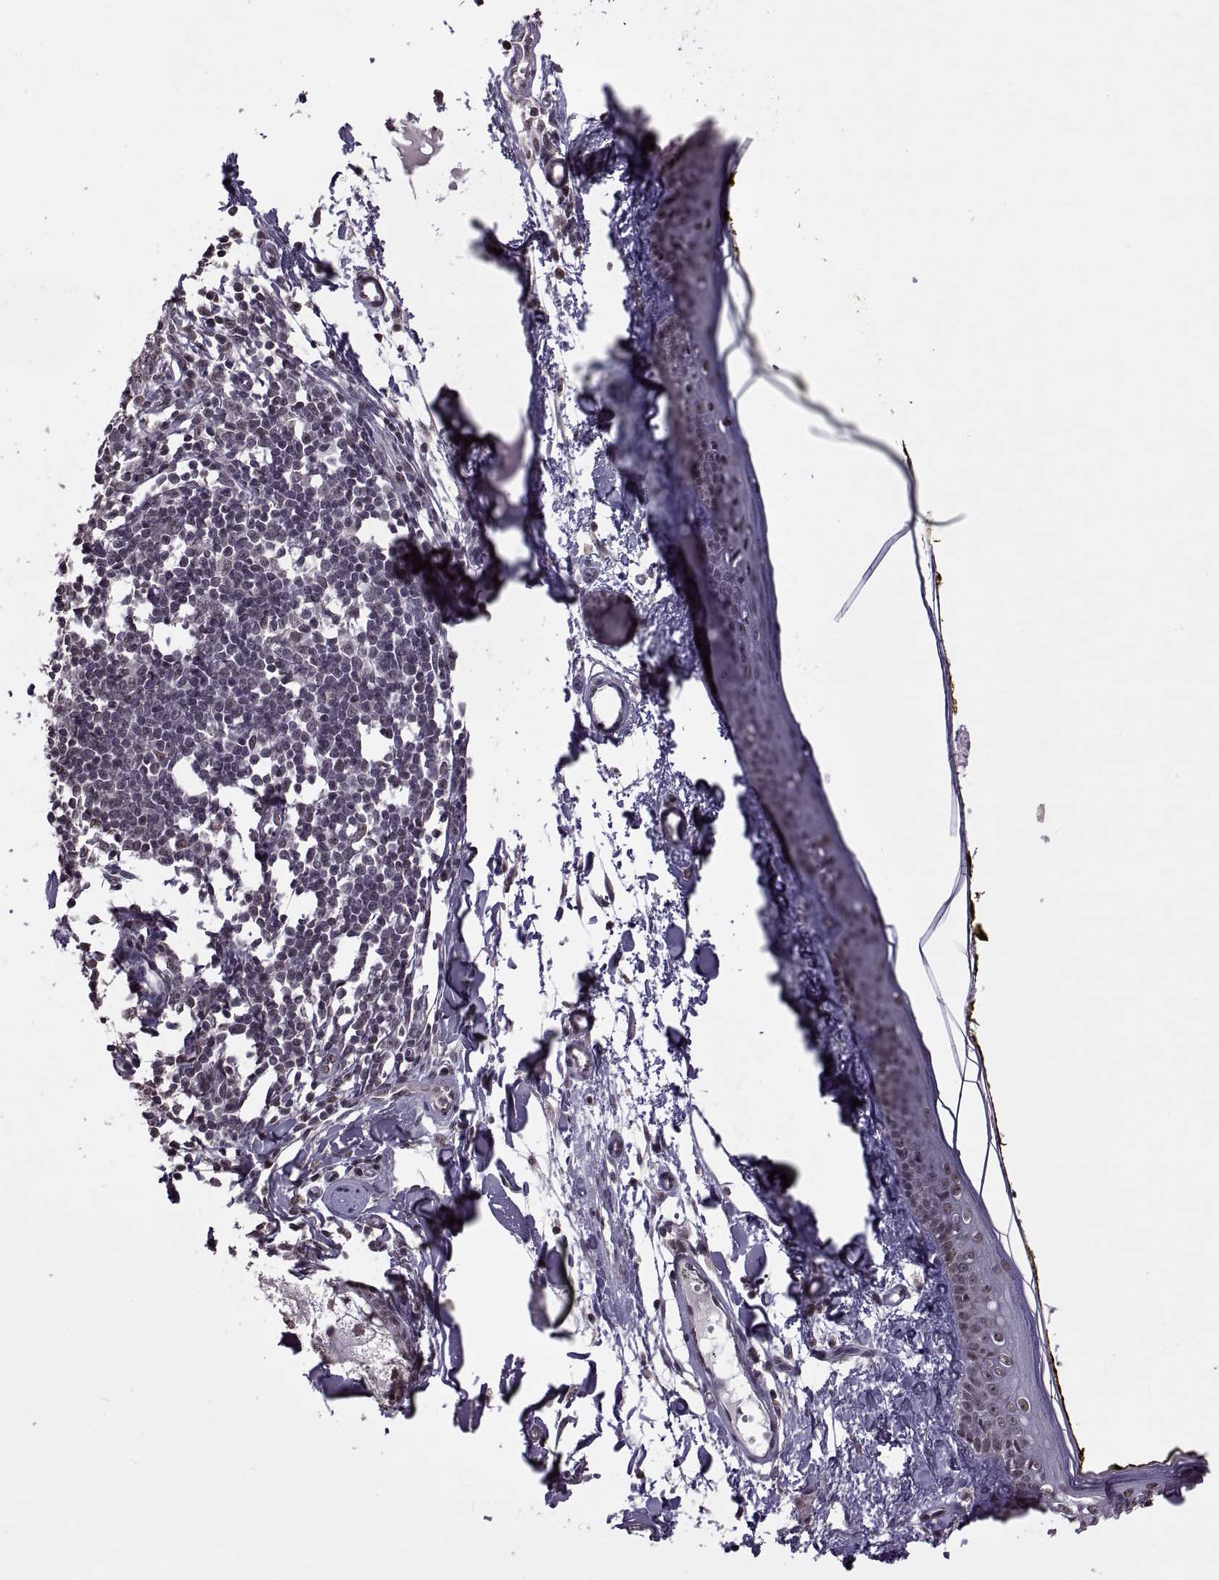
{"staining": {"intensity": "negative", "quantity": "none", "location": "none"}, "tissue": "skin", "cell_type": "Fibroblasts", "image_type": "normal", "snomed": [{"axis": "morphology", "description": "Normal tissue, NOS"}, {"axis": "topography", "description": "Skin"}], "caption": "Protein analysis of benign skin shows no significant staining in fibroblasts. (Brightfield microscopy of DAB (3,3'-diaminobenzidine) IHC at high magnification).", "gene": "INTS3", "patient": {"sex": "male", "age": 76}}